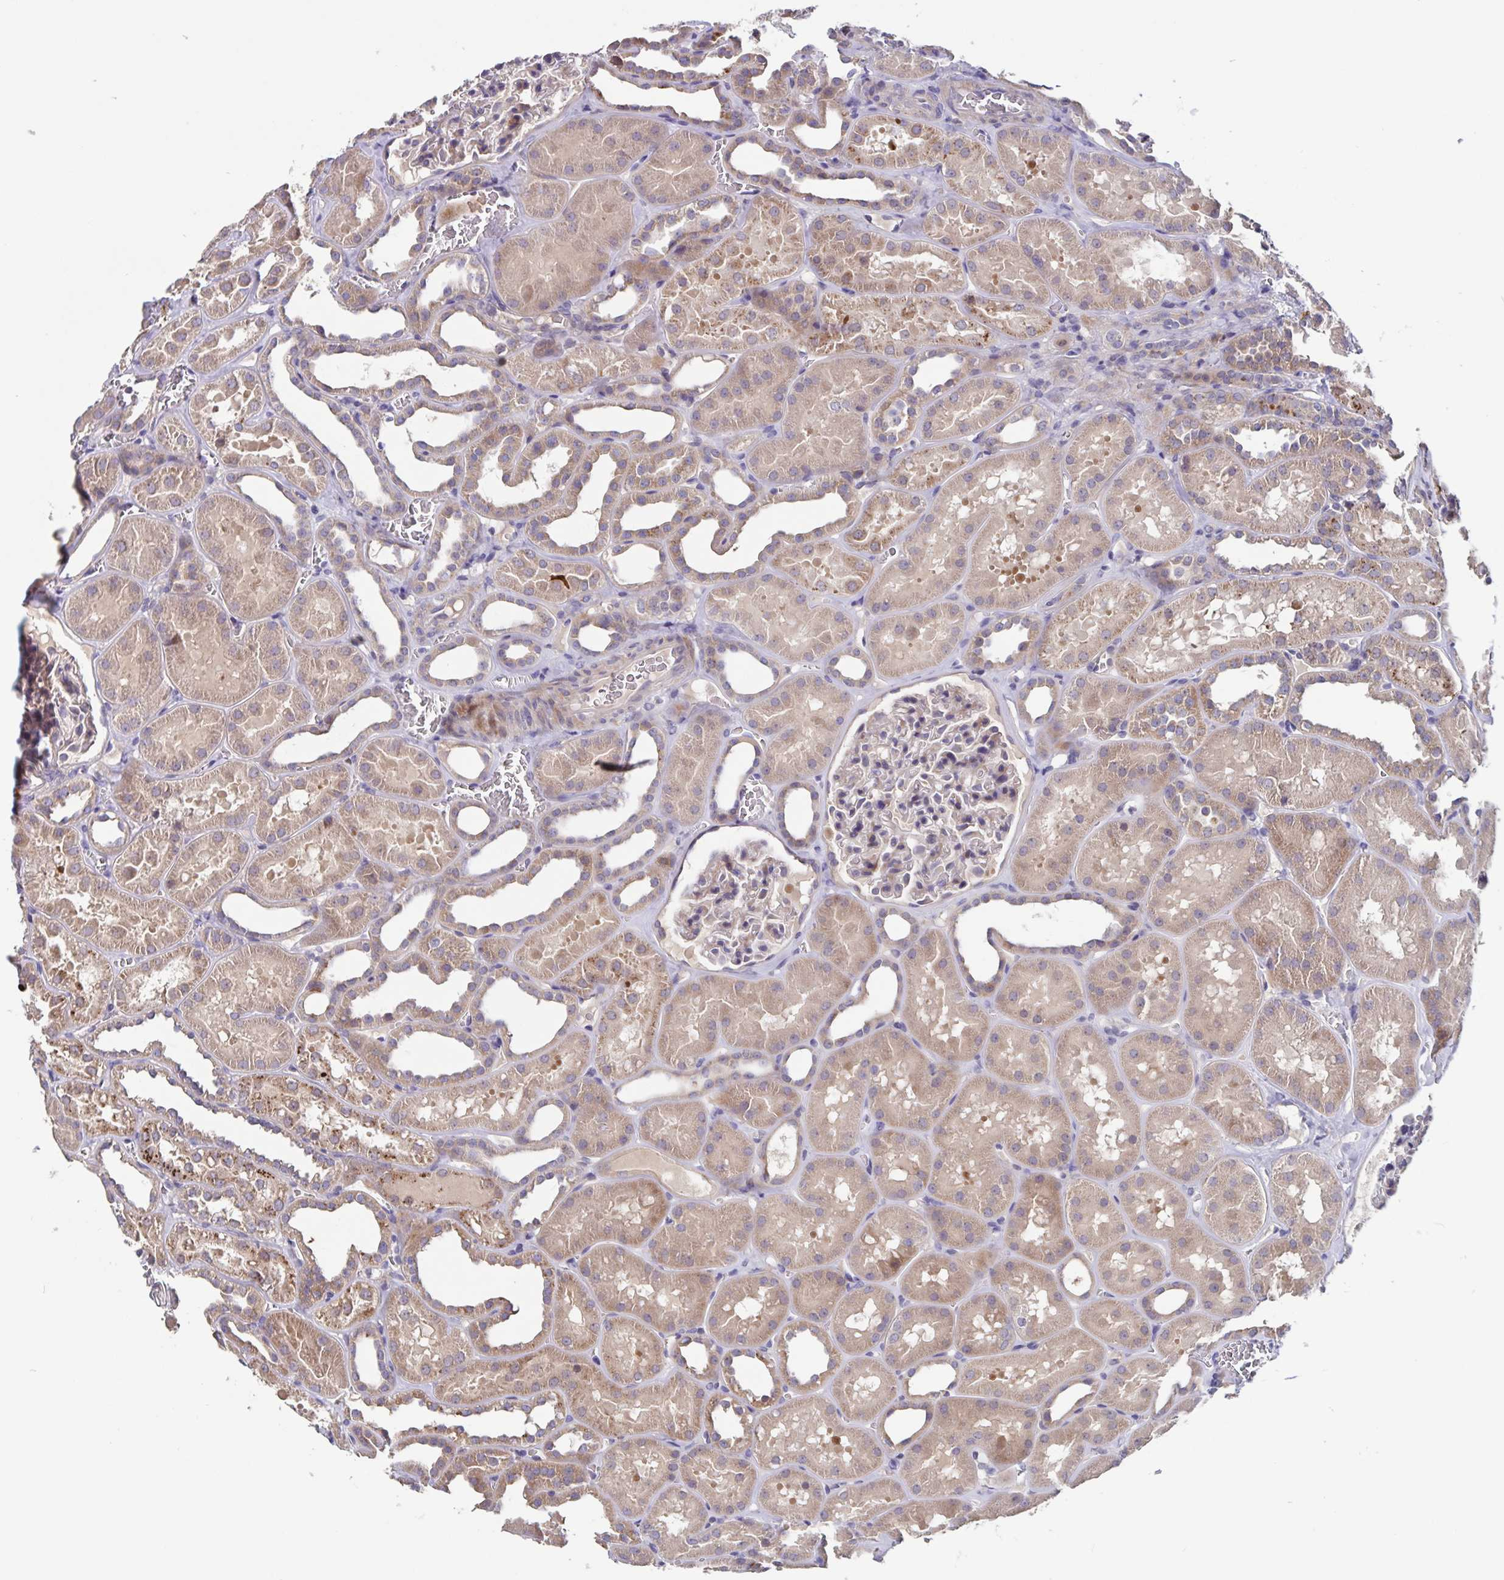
{"staining": {"intensity": "weak", "quantity": "<25%", "location": "cytoplasmic/membranous"}, "tissue": "kidney", "cell_type": "Cells in glomeruli", "image_type": "normal", "snomed": [{"axis": "morphology", "description": "Normal tissue, NOS"}, {"axis": "topography", "description": "Kidney"}], "caption": "An immunohistochemistry image of benign kidney is shown. There is no staining in cells in glomeruli of kidney. (DAB immunohistochemistry, high magnification).", "gene": "FBXL16", "patient": {"sex": "female", "age": 41}}